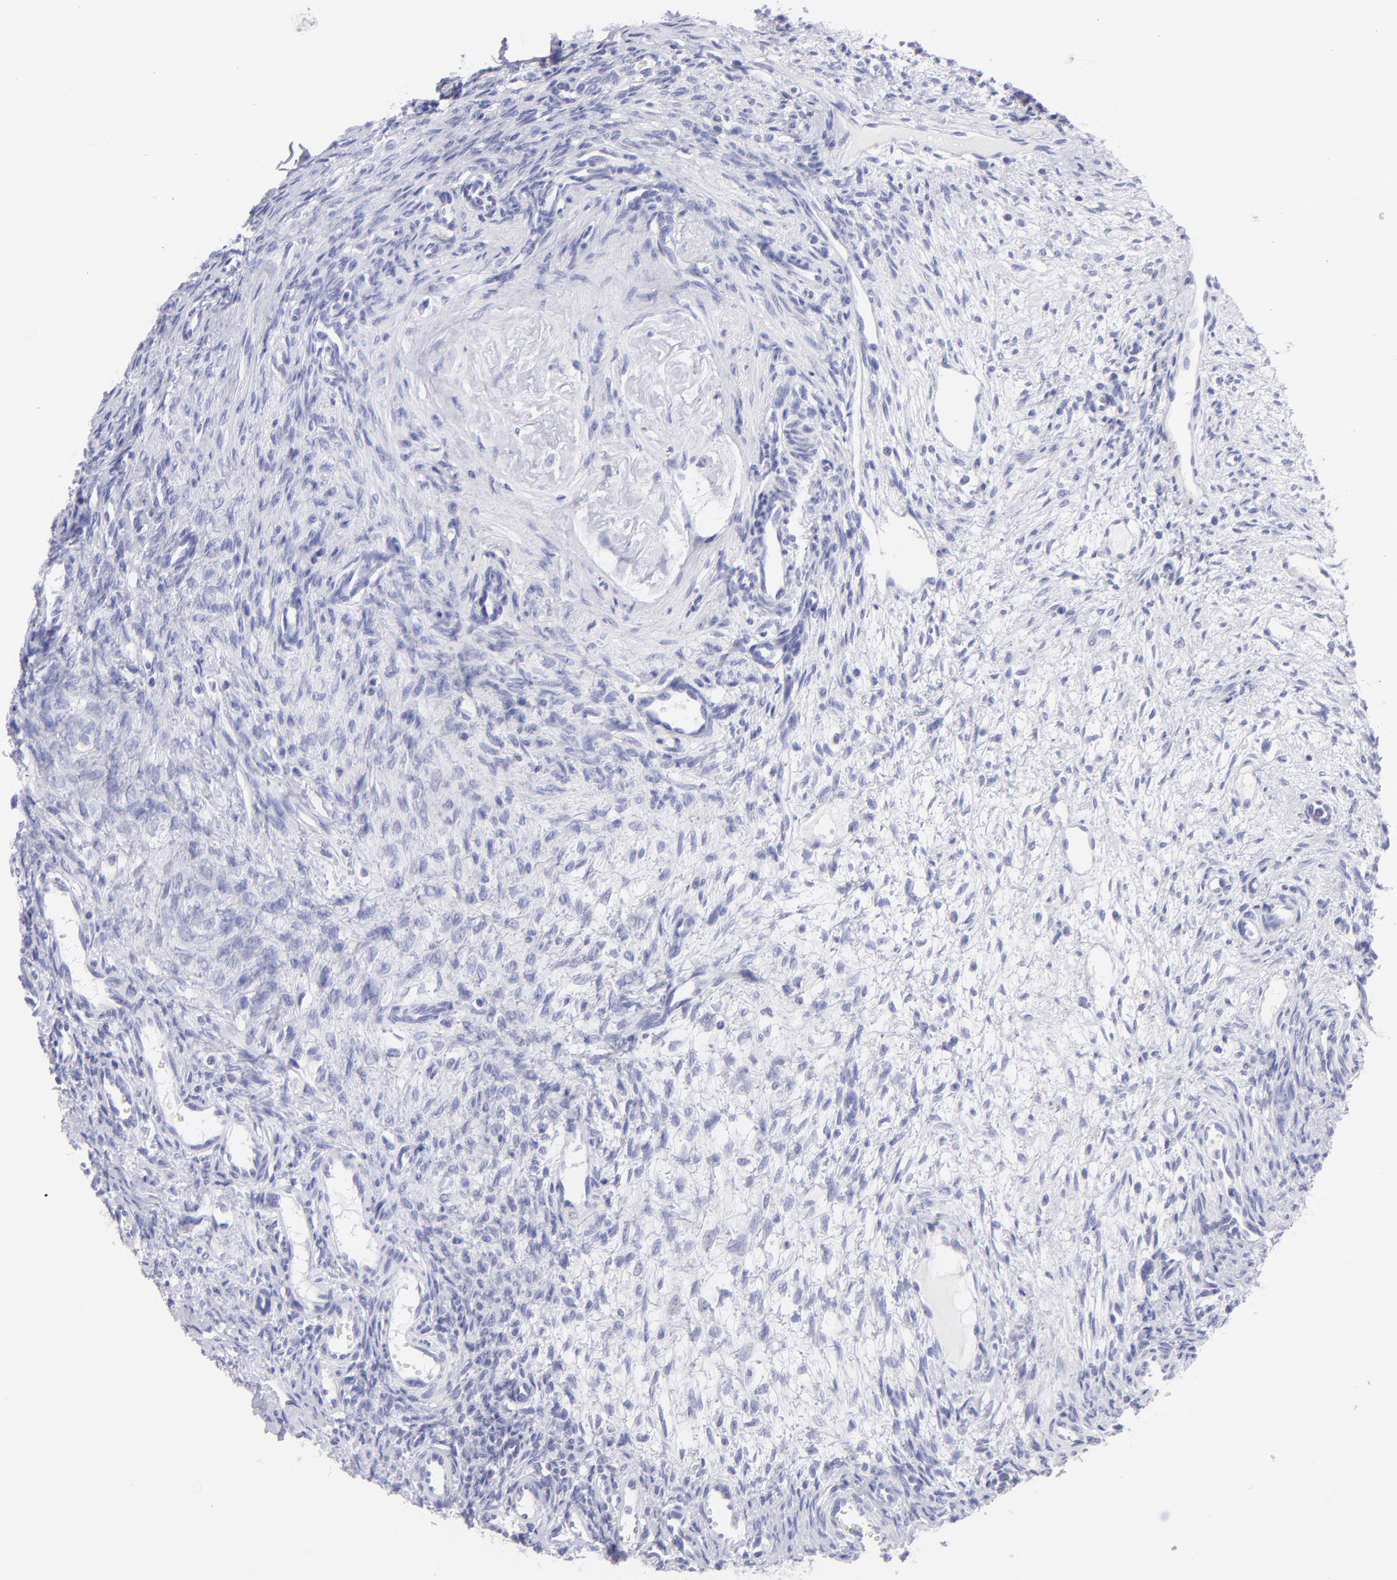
{"staining": {"intensity": "negative", "quantity": "none", "location": "none"}, "tissue": "ovary", "cell_type": "Follicle cells", "image_type": "normal", "snomed": [{"axis": "morphology", "description": "Normal tissue, NOS"}, {"axis": "topography", "description": "Ovary"}], "caption": "Immunohistochemistry of benign human ovary demonstrates no positivity in follicle cells.", "gene": "PIP", "patient": {"sex": "female", "age": 33}}